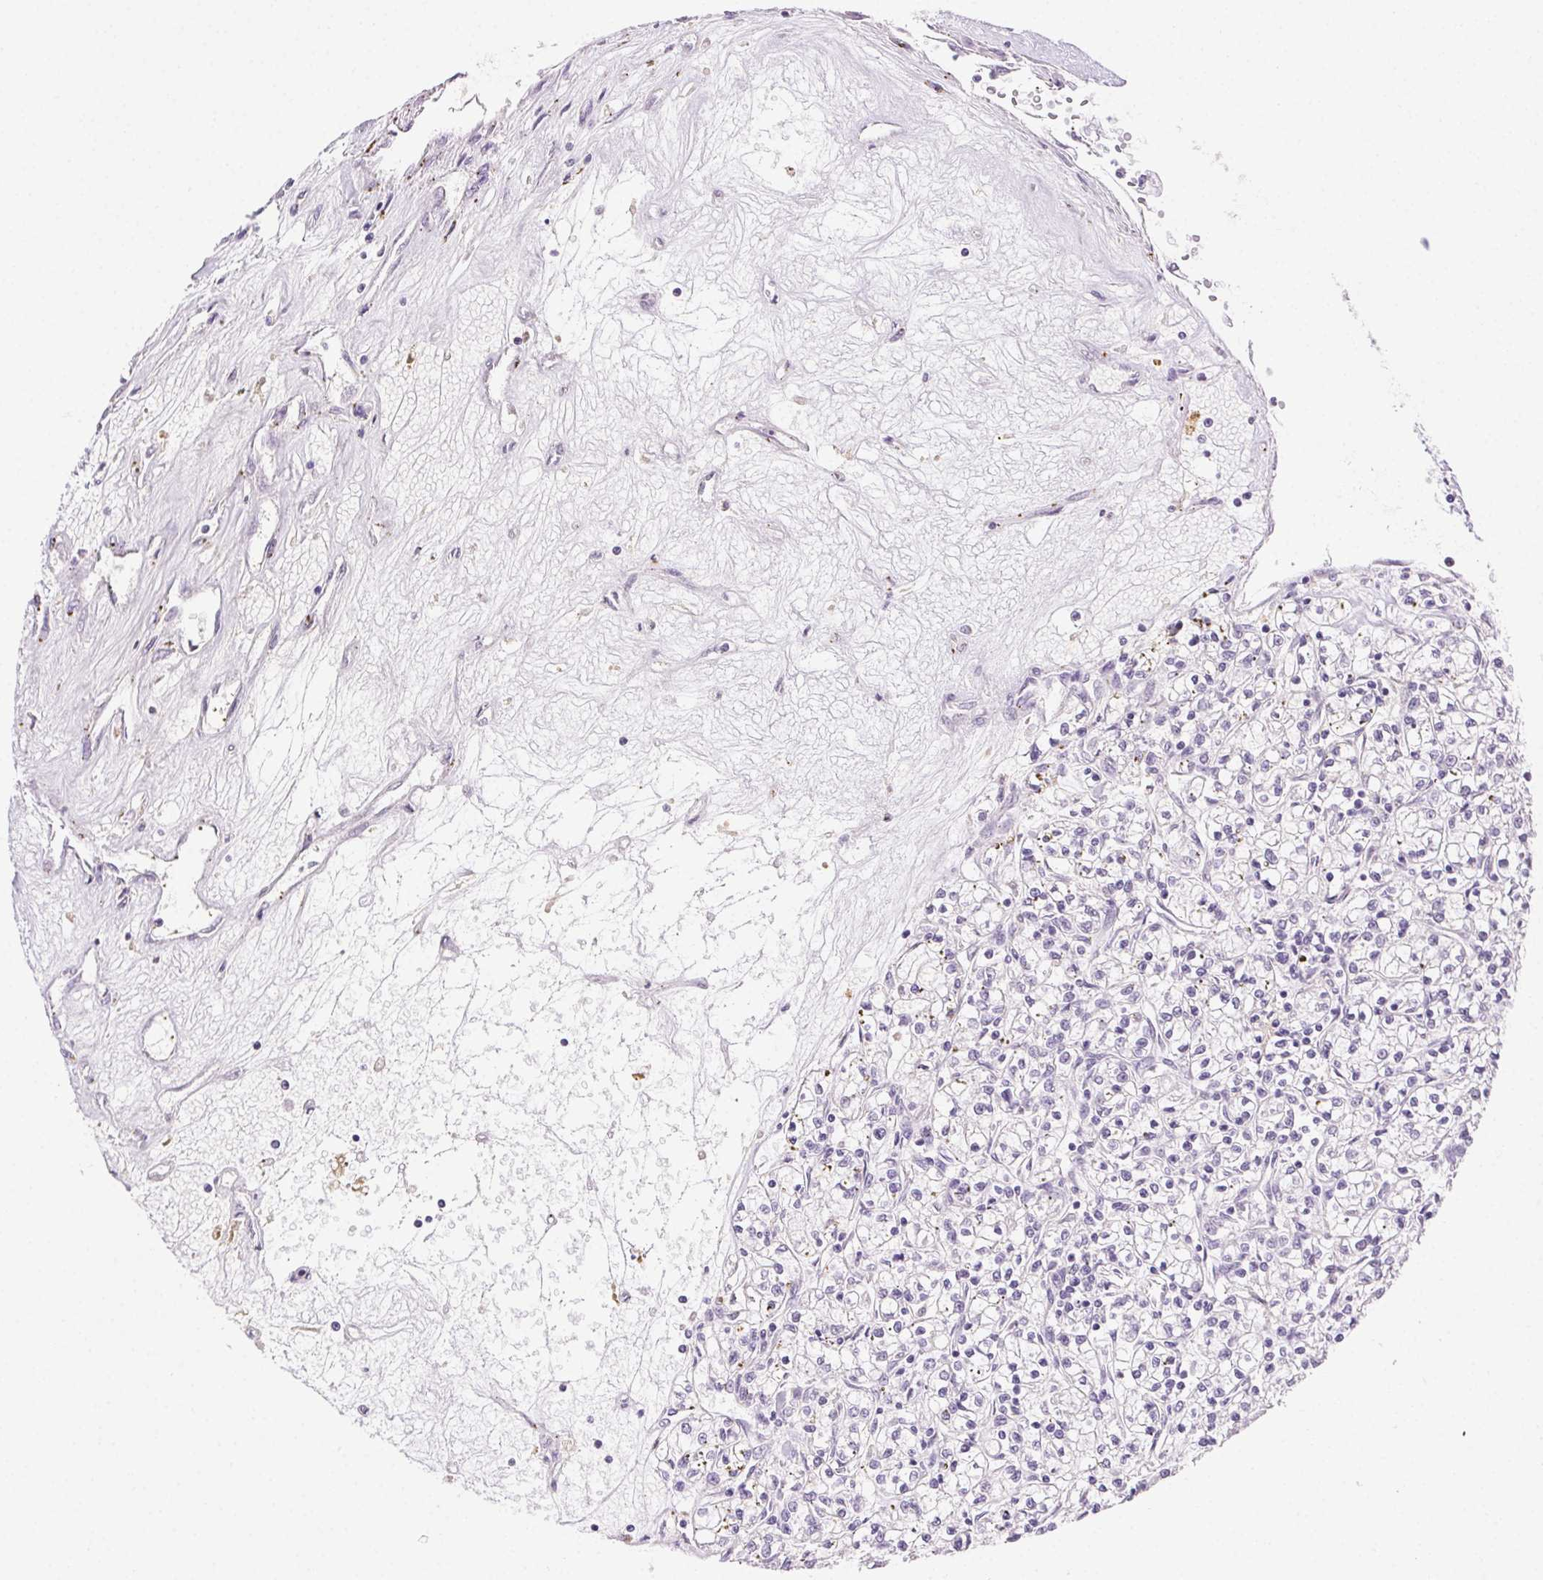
{"staining": {"intensity": "negative", "quantity": "none", "location": "none"}, "tissue": "renal cancer", "cell_type": "Tumor cells", "image_type": "cancer", "snomed": [{"axis": "morphology", "description": "Adenocarcinoma, NOS"}, {"axis": "topography", "description": "Kidney"}], "caption": "A photomicrograph of human renal cancer (adenocarcinoma) is negative for staining in tumor cells.", "gene": "CLDN10", "patient": {"sex": "female", "age": 59}}